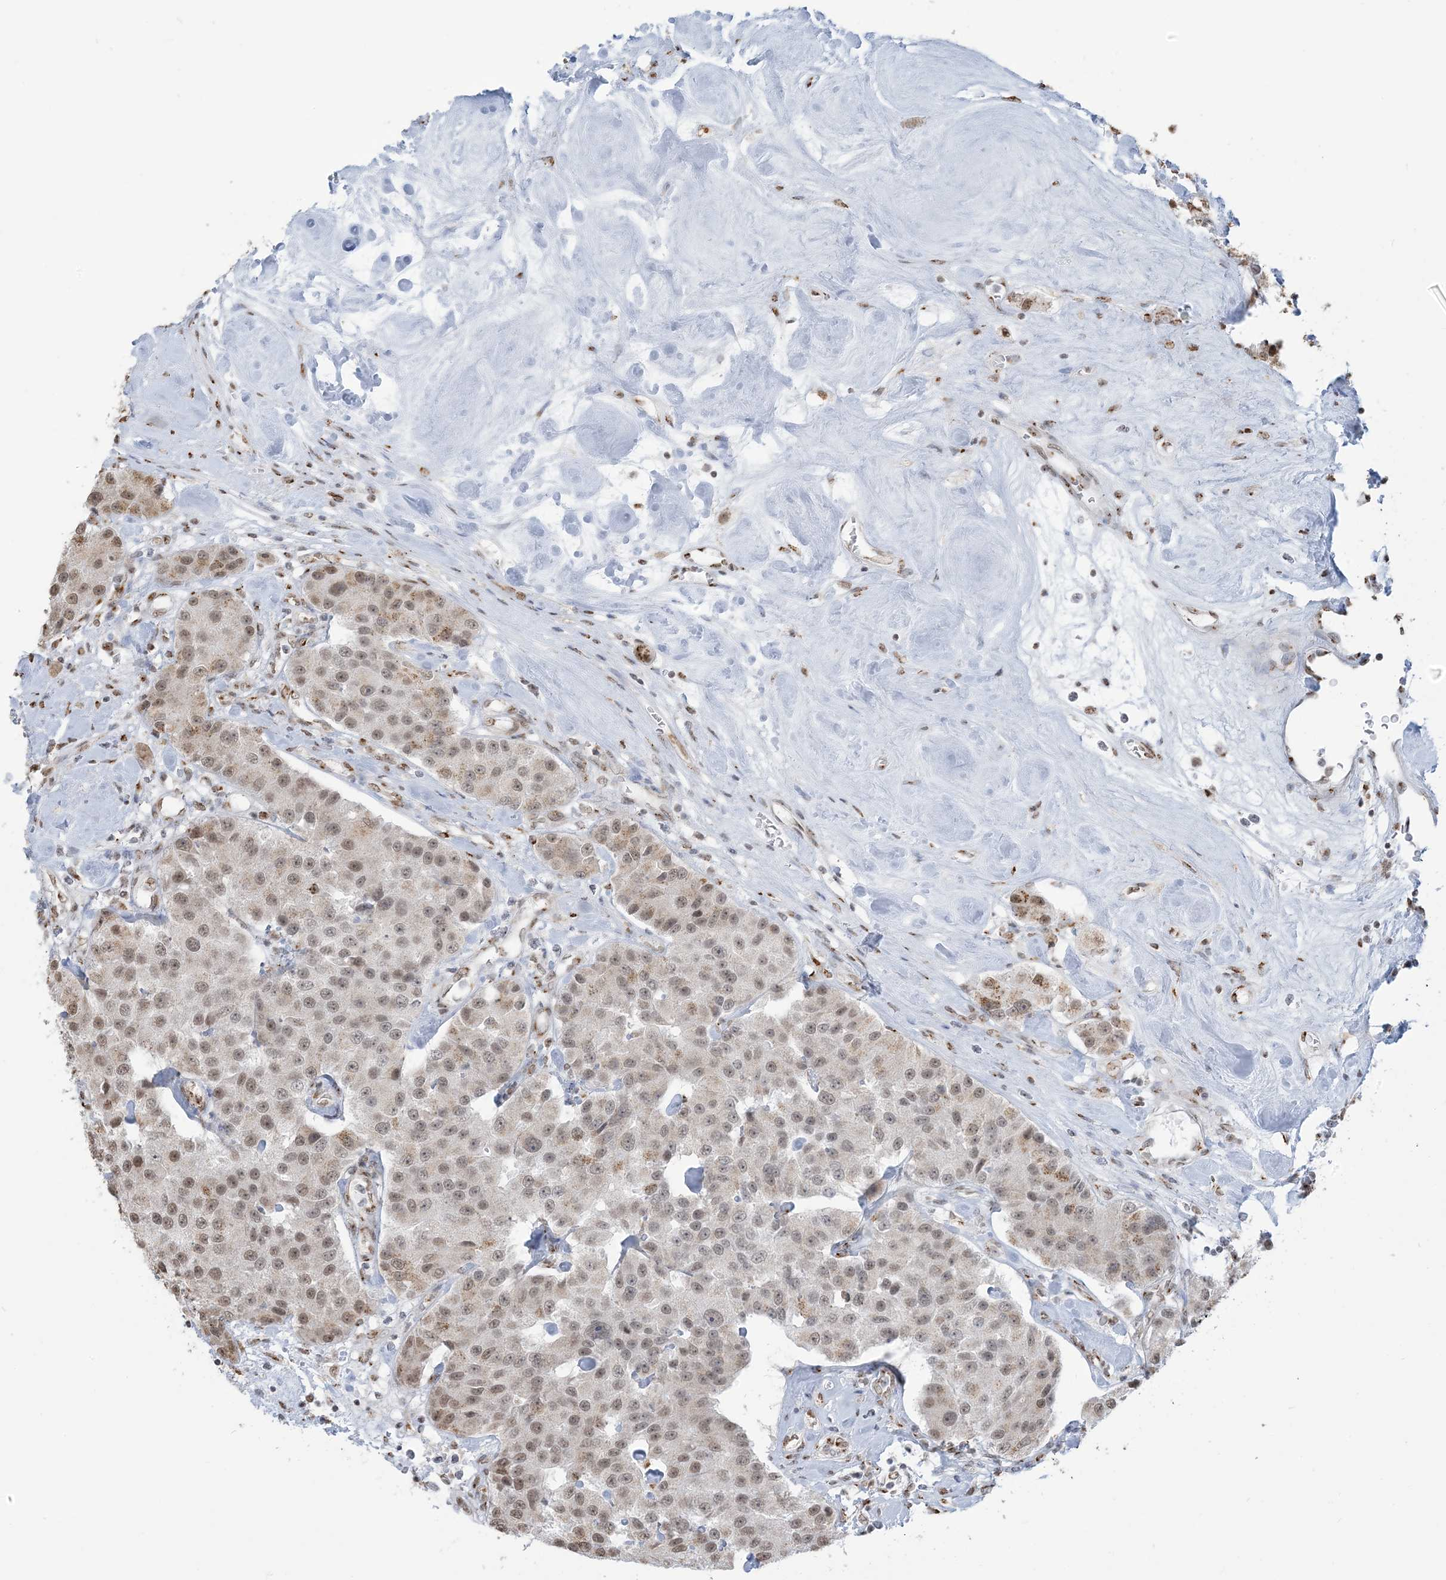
{"staining": {"intensity": "moderate", "quantity": ">75%", "location": "nuclear"}, "tissue": "carcinoid", "cell_type": "Tumor cells", "image_type": "cancer", "snomed": [{"axis": "morphology", "description": "Carcinoid, malignant, NOS"}, {"axis": "topography", "description": "Pancreas"}], "caption": "Carcinoid stained for a protein demonstrates moderate nuclear positivity in tumor cells.", "gene": "GPR107", "patient": {"sex": "male", "age": 41}}